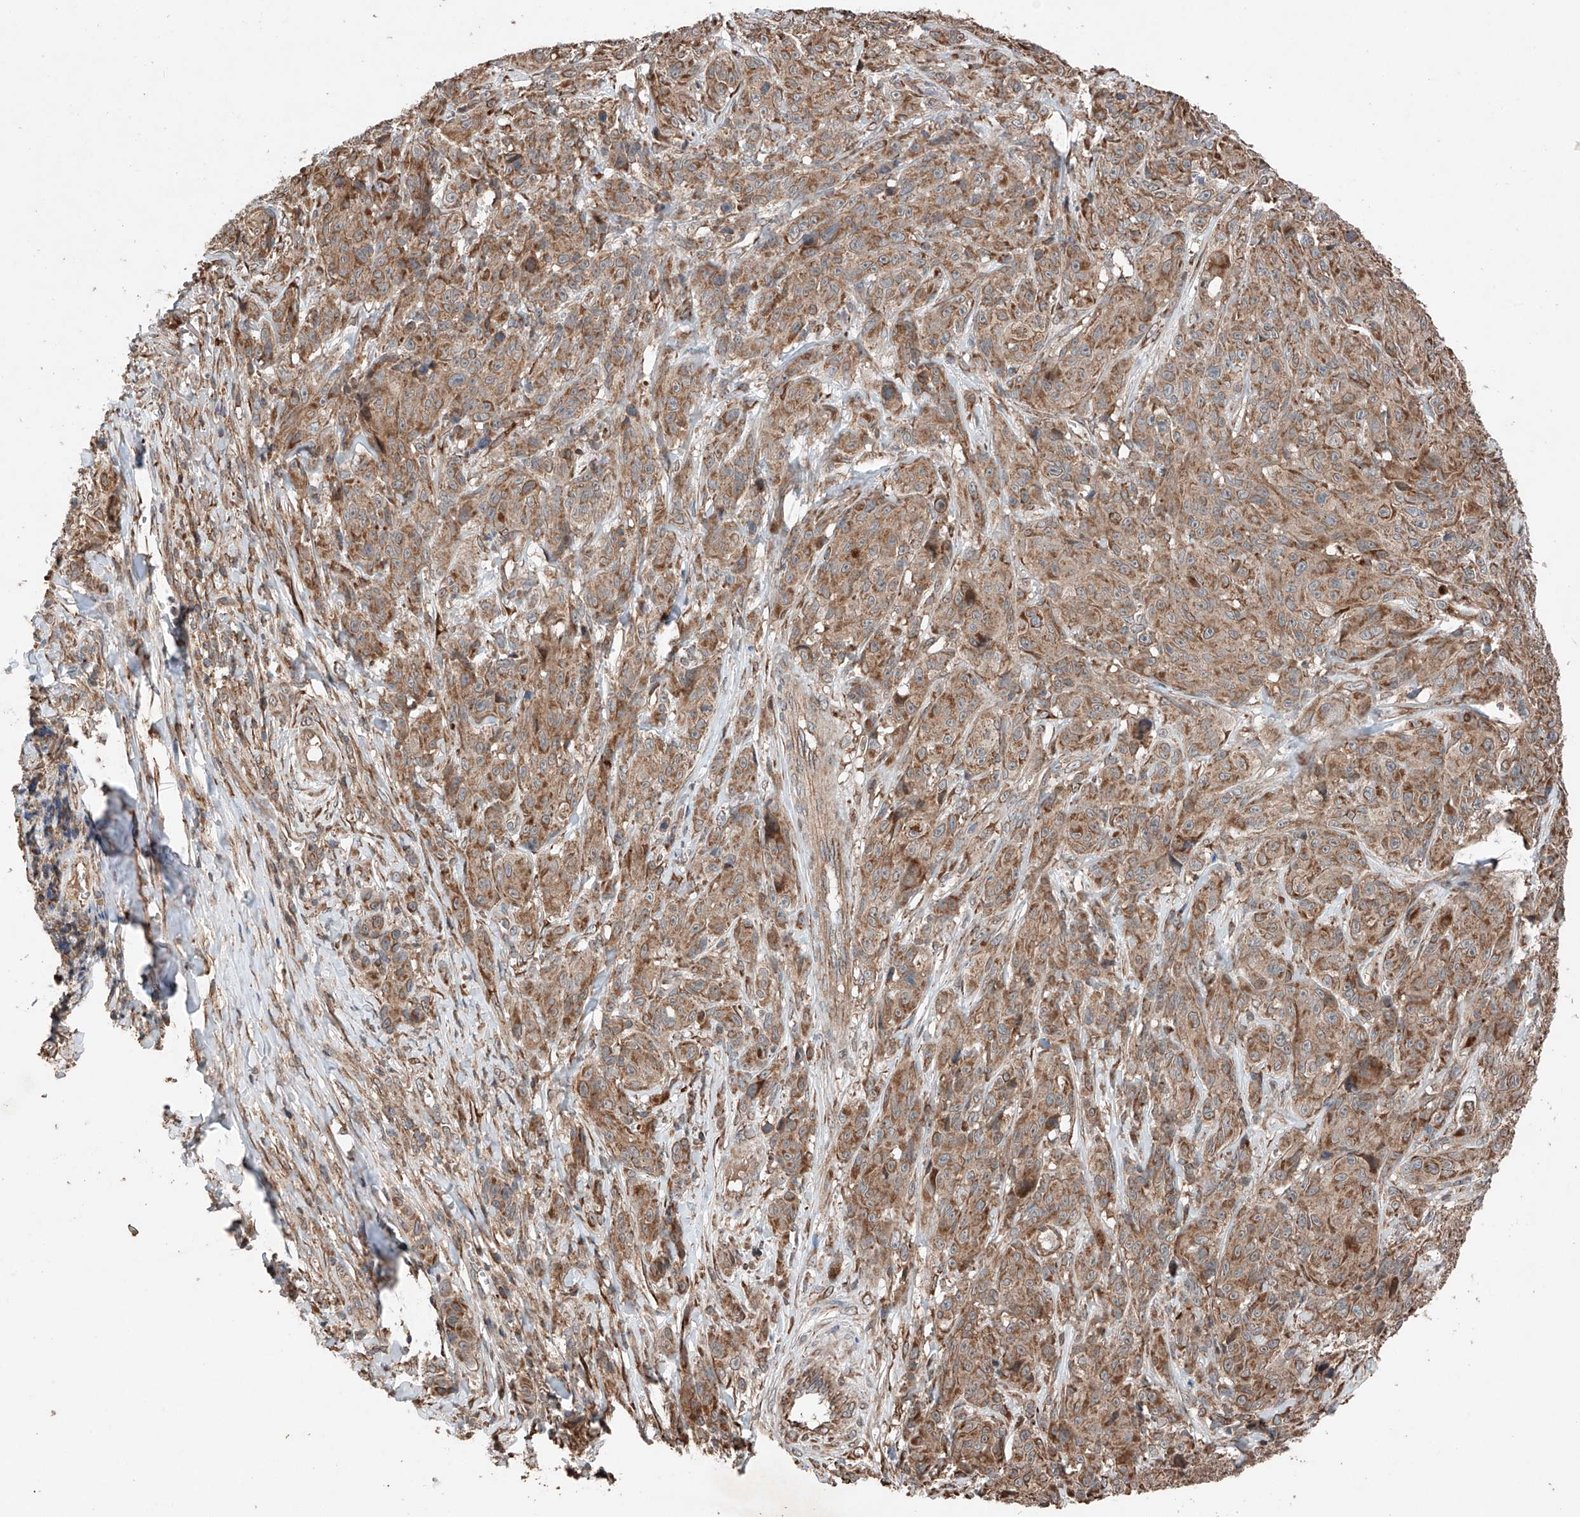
{"staining": {"intensity": "moderate", "quantity": ">75%", "location": "cytoplasmic/membranous"}, "tissue": "melanoma", "cell_type": "Tumor cells", "image_type": "cancer", "snomed": [{"axis": "morphology", "description": "Malignant melanoma, NOS"}, {"axis": "topography", "description": "Skin"}], "caption": "Human malignant melanoma stained for a protein (brown) demonstrates moderate cytoplasmic/membranous positive positivity in about >75% of tumor cells.", "gene": "AP4B1", "patient": {"sex": "male", "age": 73}}